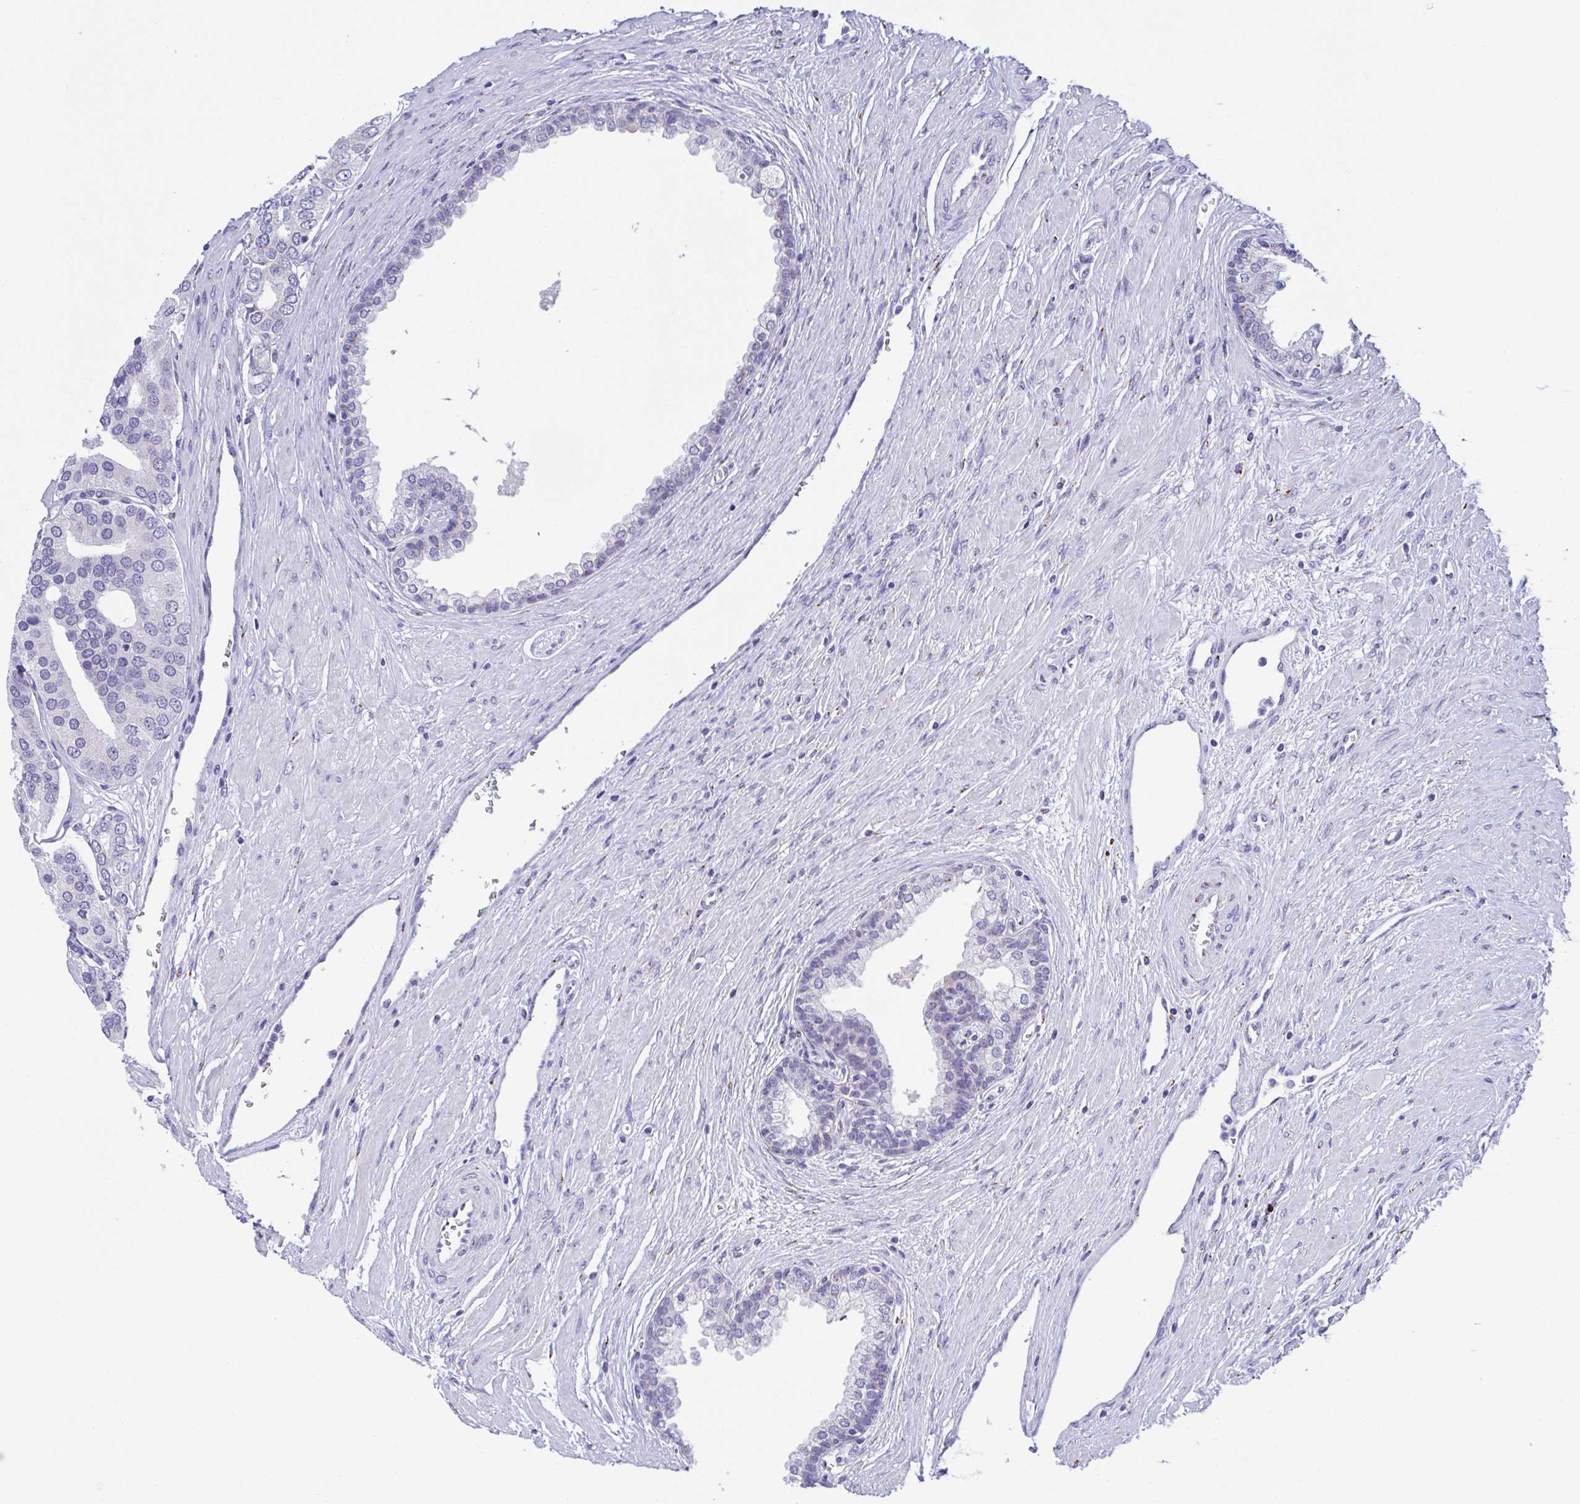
{"staining": {"intensity": "negative", "quantity": "none", "location": "none"}, "tissue": "prostate cancer", "cell_type": "Tumor cells", "image_type": "cancer", "snomed": [{"axis": "morphology", "description": "Adenocarcinoma, High grade"}, {"axis": "topography", "description": "Prostate"}], "caption": "Tumor cells are negative for protein expression in human adenocarcinoma (high-grade) (prostate).", "gene": "SULT1B1", "patient": {"sex": "male", "age": 58}}